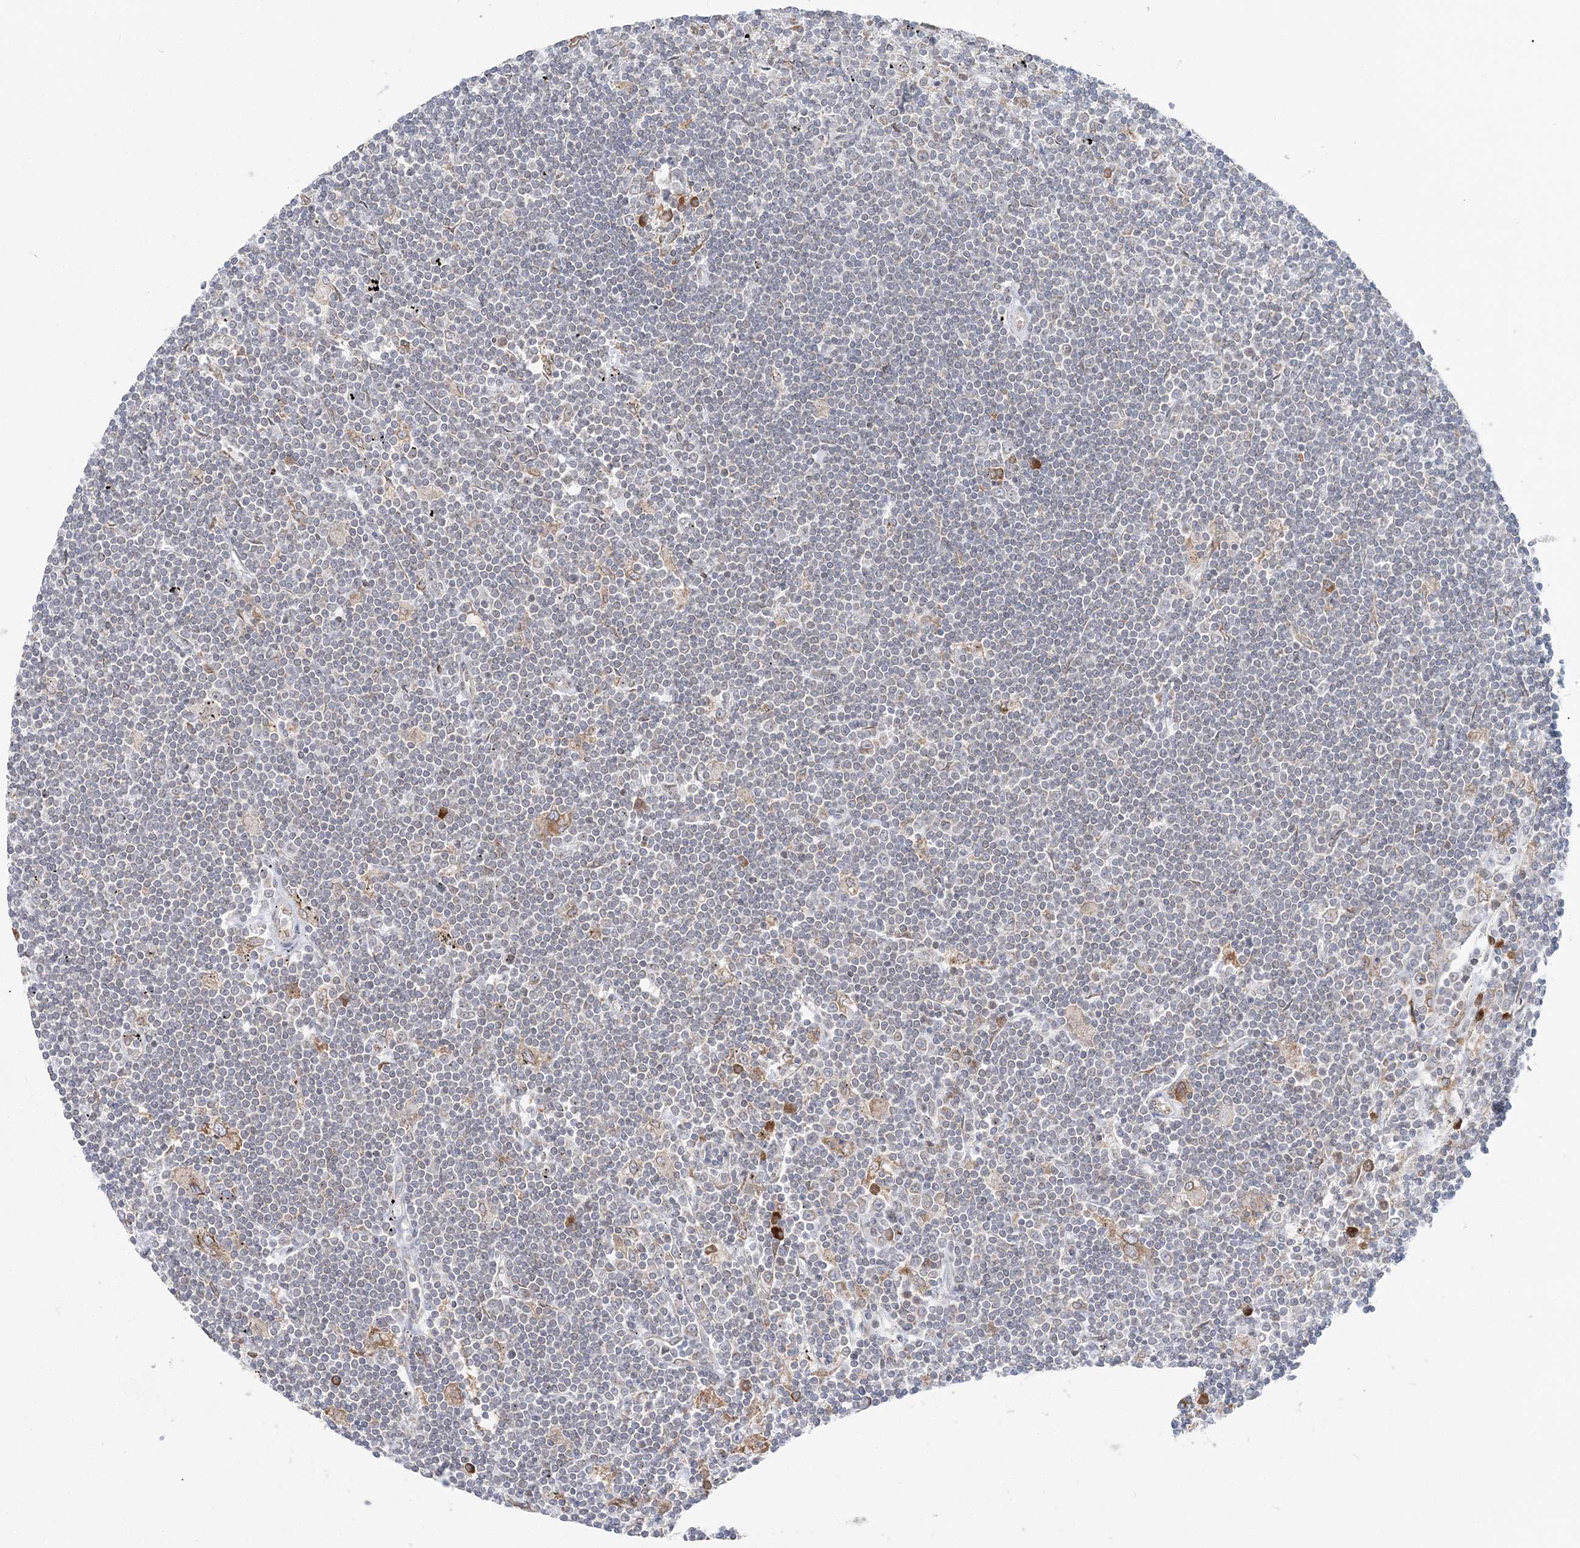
{"staining": {"intensity": "negative", "quantity": "none", "location": "none"}, "tissue": "lymphoma", "cell_type": "Tumor cells", "image_type": "cancer", "snomed": [{"axis": "morphology", "description": "Malignant lymphoma, non-Hodgkin's type, Low grade"}, {"axis": "topography", "description": "Spleen"}], "caption": "Tumor cells show no significant staining in malignant lymphoma, non-Hodgkin's type (low-grade).", "gene": "TMED10", "patient": {"sex": "male", "age": 76}}